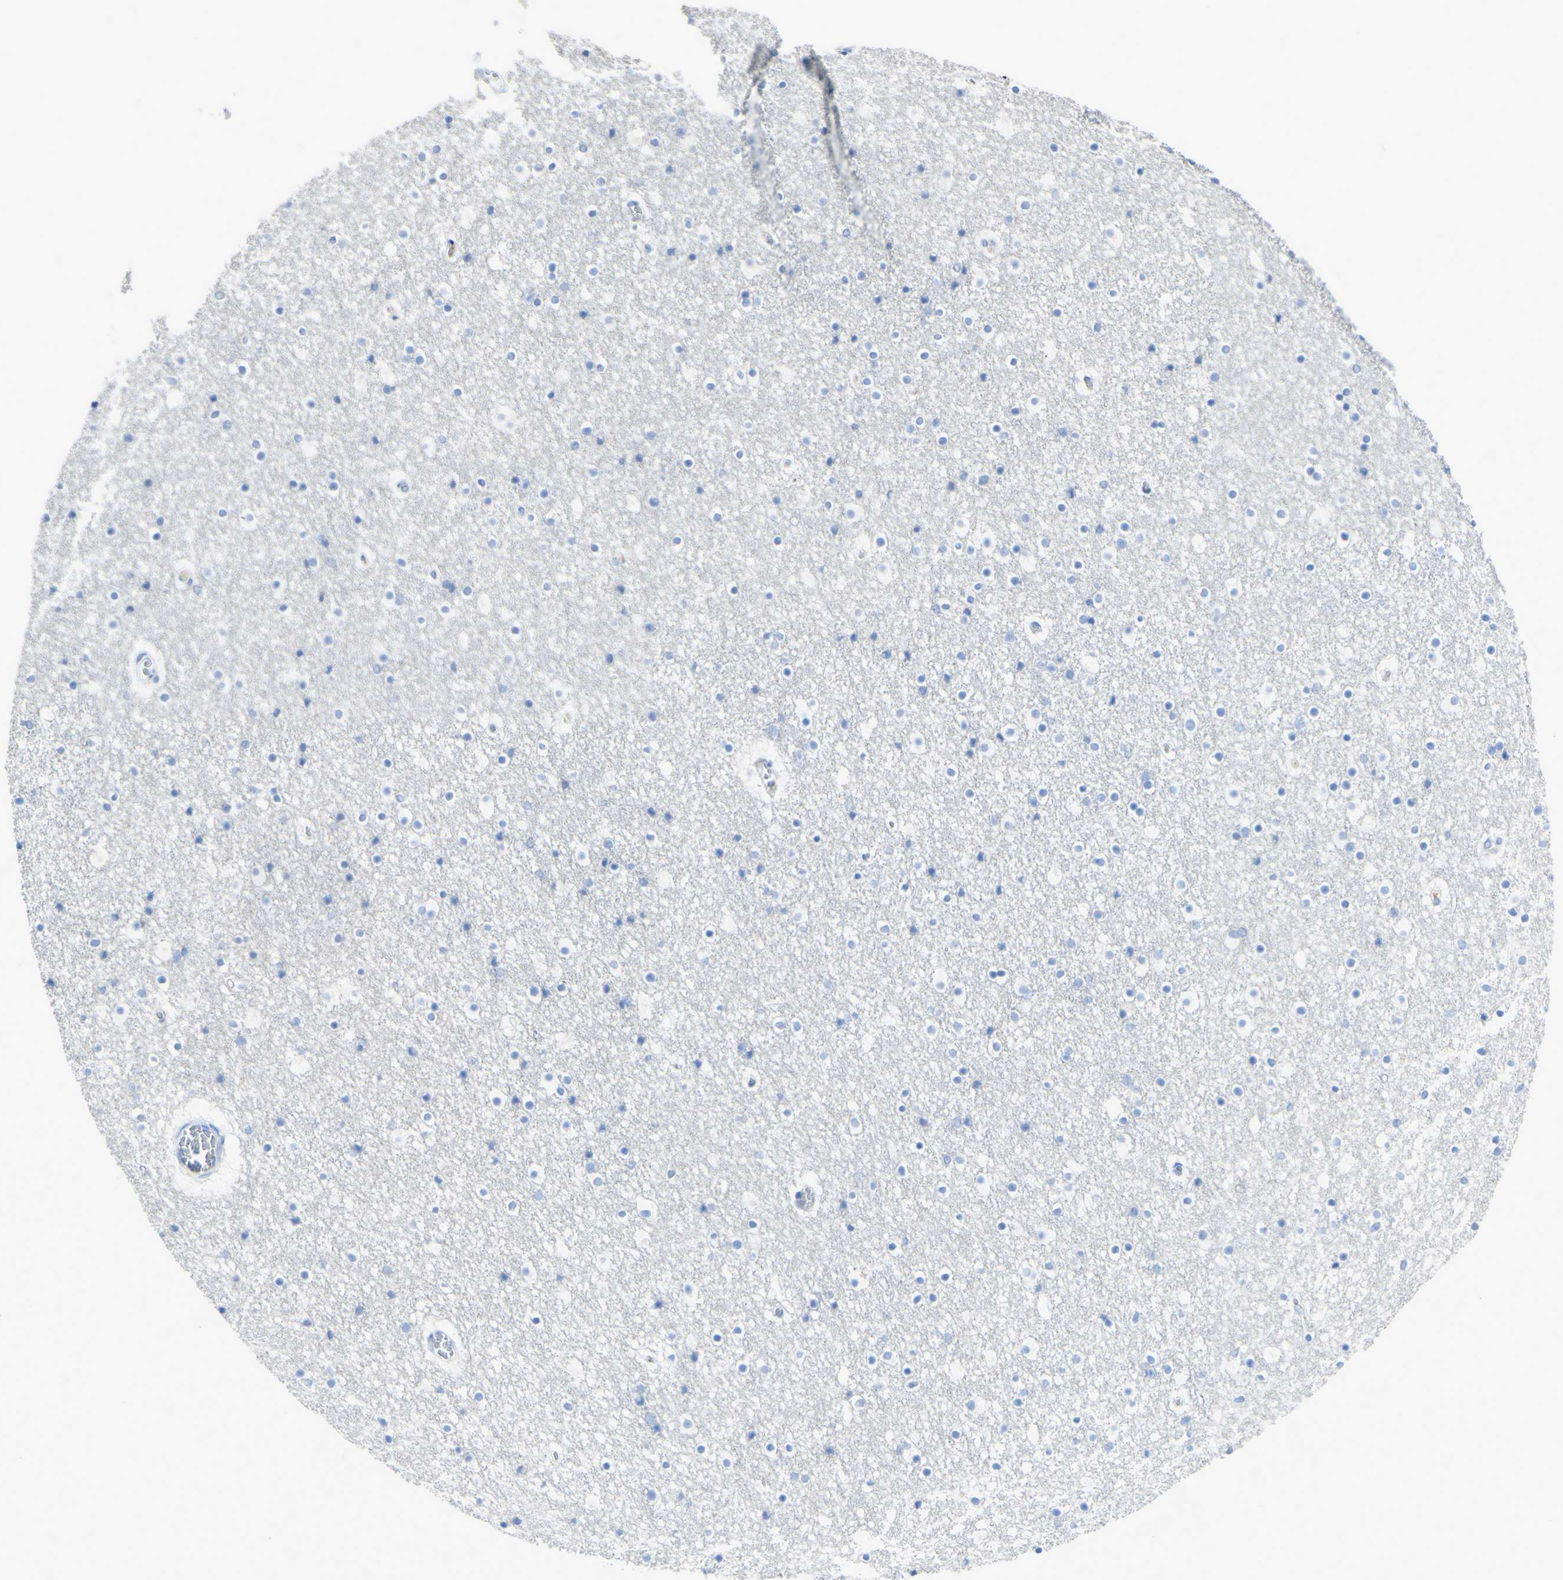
{"staining": {"intensity": "negative", "quantity": "none", "location": "none"}, "tissue": "caudate", "cell_type": "Glial cells", "image_type": "normal", "snomed": [{"axis": "morphology", "description": "Normal tissue, NOS"}, {"axis": "topography", "description": "Lateral ventricle wall"}], "caption": "Immunohistochemistry (IHC) micrograph of unremarkable caudate stained for a protein (brown), which demonstrates no expression in glial cells.", "gene": "DSC2", "patient": {"sex": "male", "age": 45}}